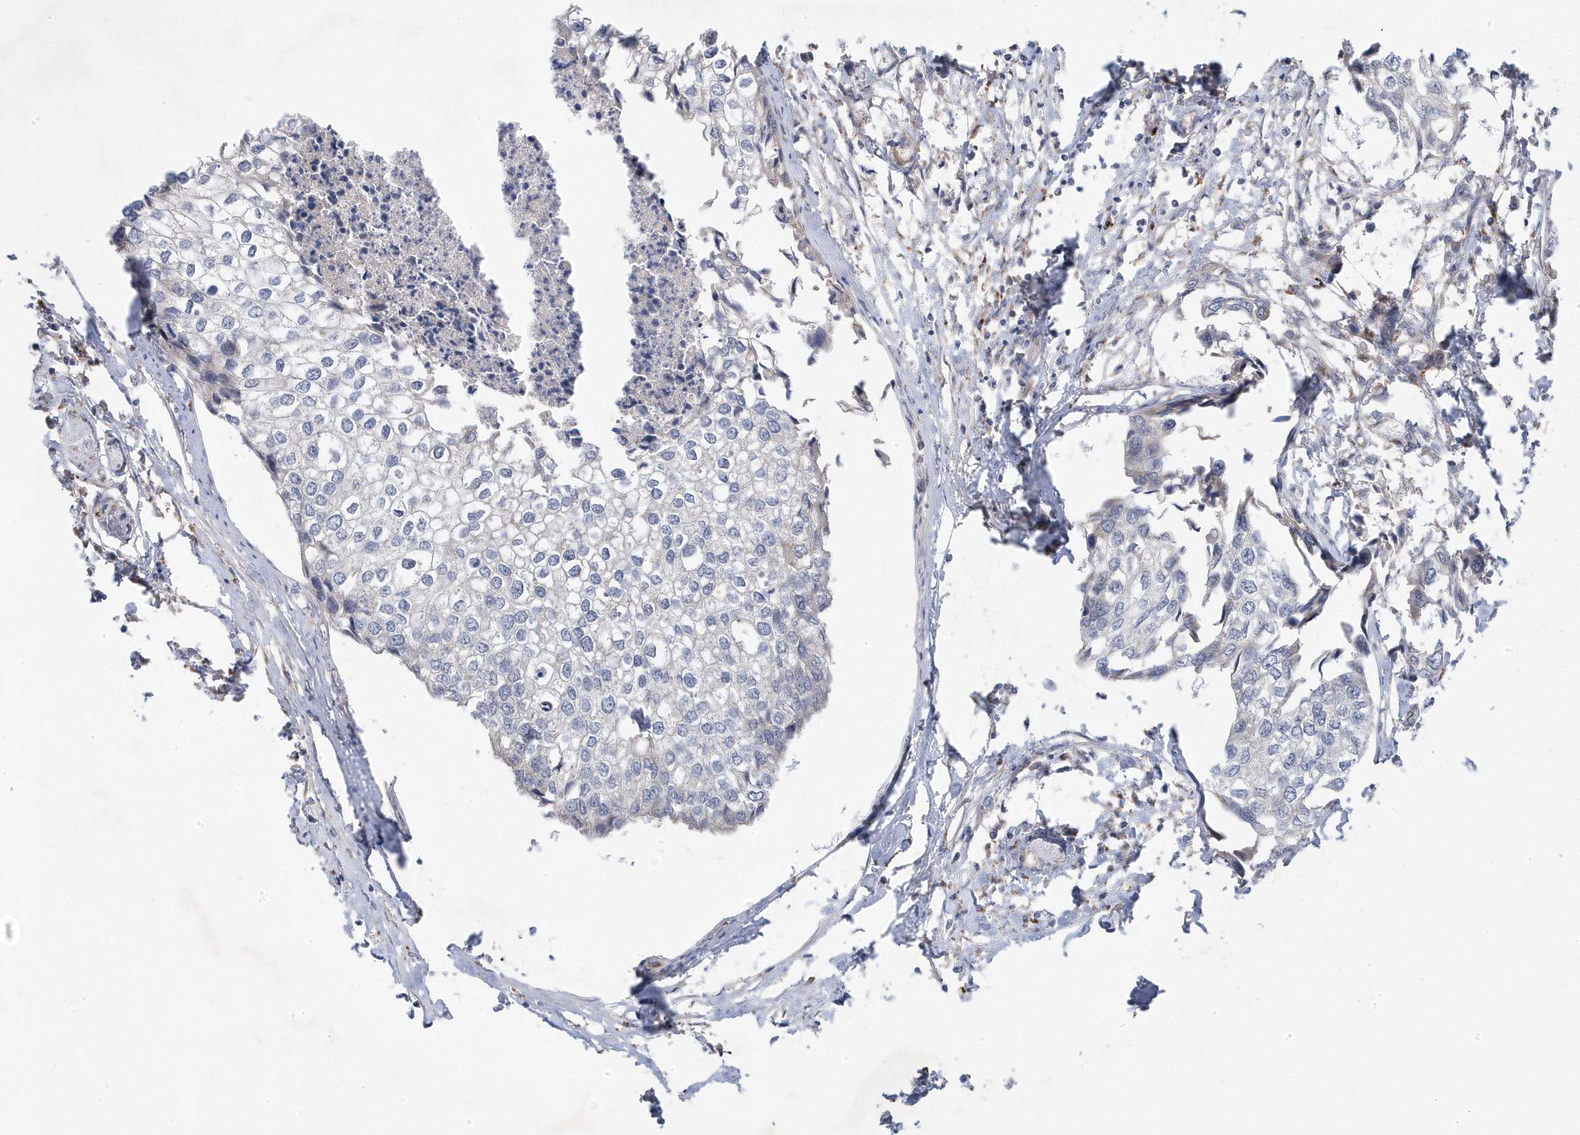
{"staining": {"intensity": "negative", "quantity": "none", "location": "none"}, "tissue": "urothelial cancer", "cell_type": "Tumor cells", "image_type": "cancer", "snomed": [{"axis": "morphology", "description": "Urothelial carcinoma, High grade"}, {"axis": "topography", "description": "Urinary bladder"}], "caption": "The image demonstrates no staining of tumor cells in urothelial cancer. Brightfield microscopy of IHC stained with DAB (brown) and hematoxylin (blue), captured at high magnification.", "gene": "ANAPC1", "patient": {"sex": "male", "age": 64}}